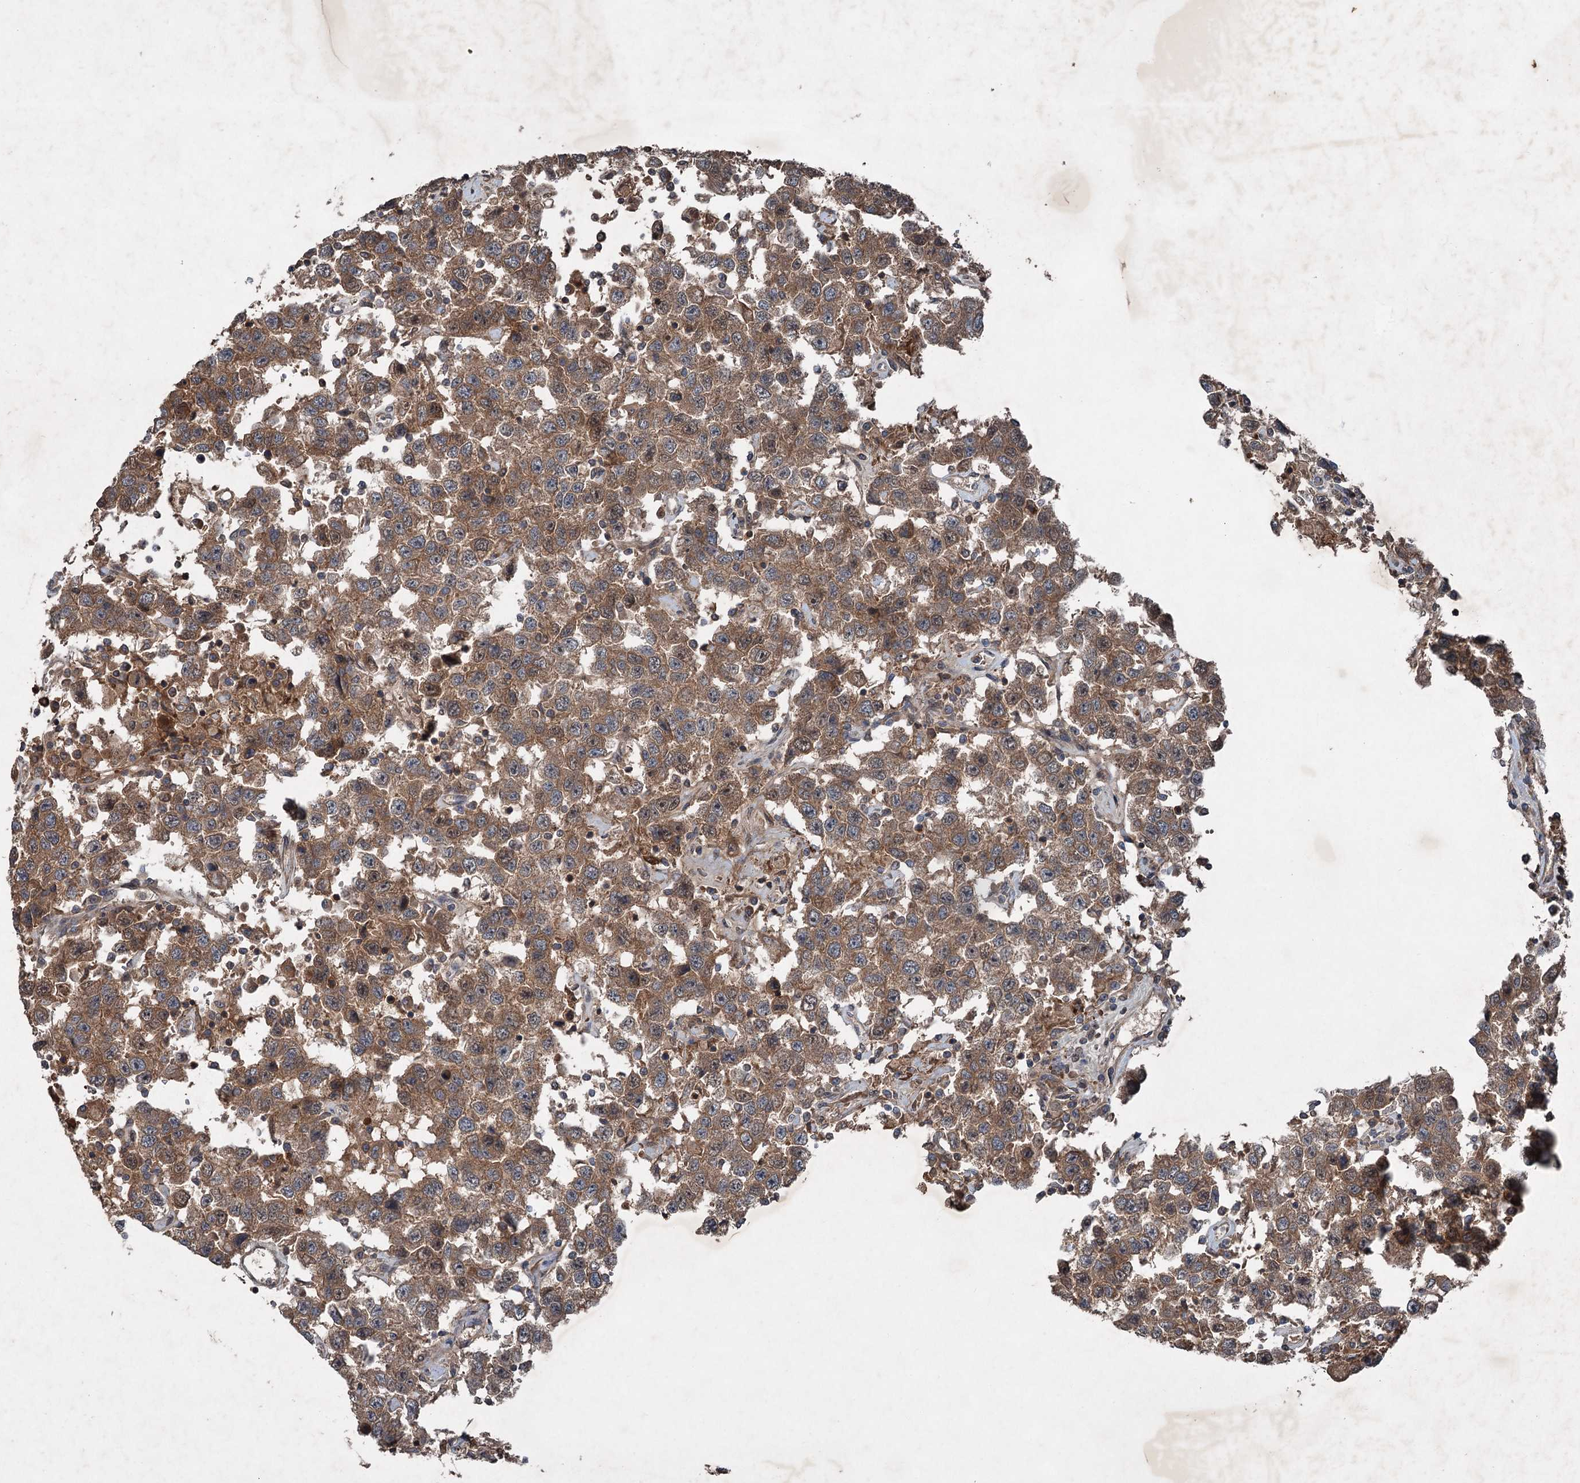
{"staining": {"intensity": "moderate", "quantity": ">75%", "location": "cytoplasmic/membranous"}, "tissue": "testis cancer", "cell_type": "Tumor cells", "image_type": "cancer", "snomed": [{"axis": "morphology", "description": "Seminoma, NOS"}, {"axis": "topography", "description": "Testis"}], "caption": "Human testis cancer (seminoma) stained with a brown dye displays moderate cytoplasmic/membranous positive staining in about >75% of tumor cells.", "gene": "ALAS1", "patient": {"sex": "male", "age": 41}}